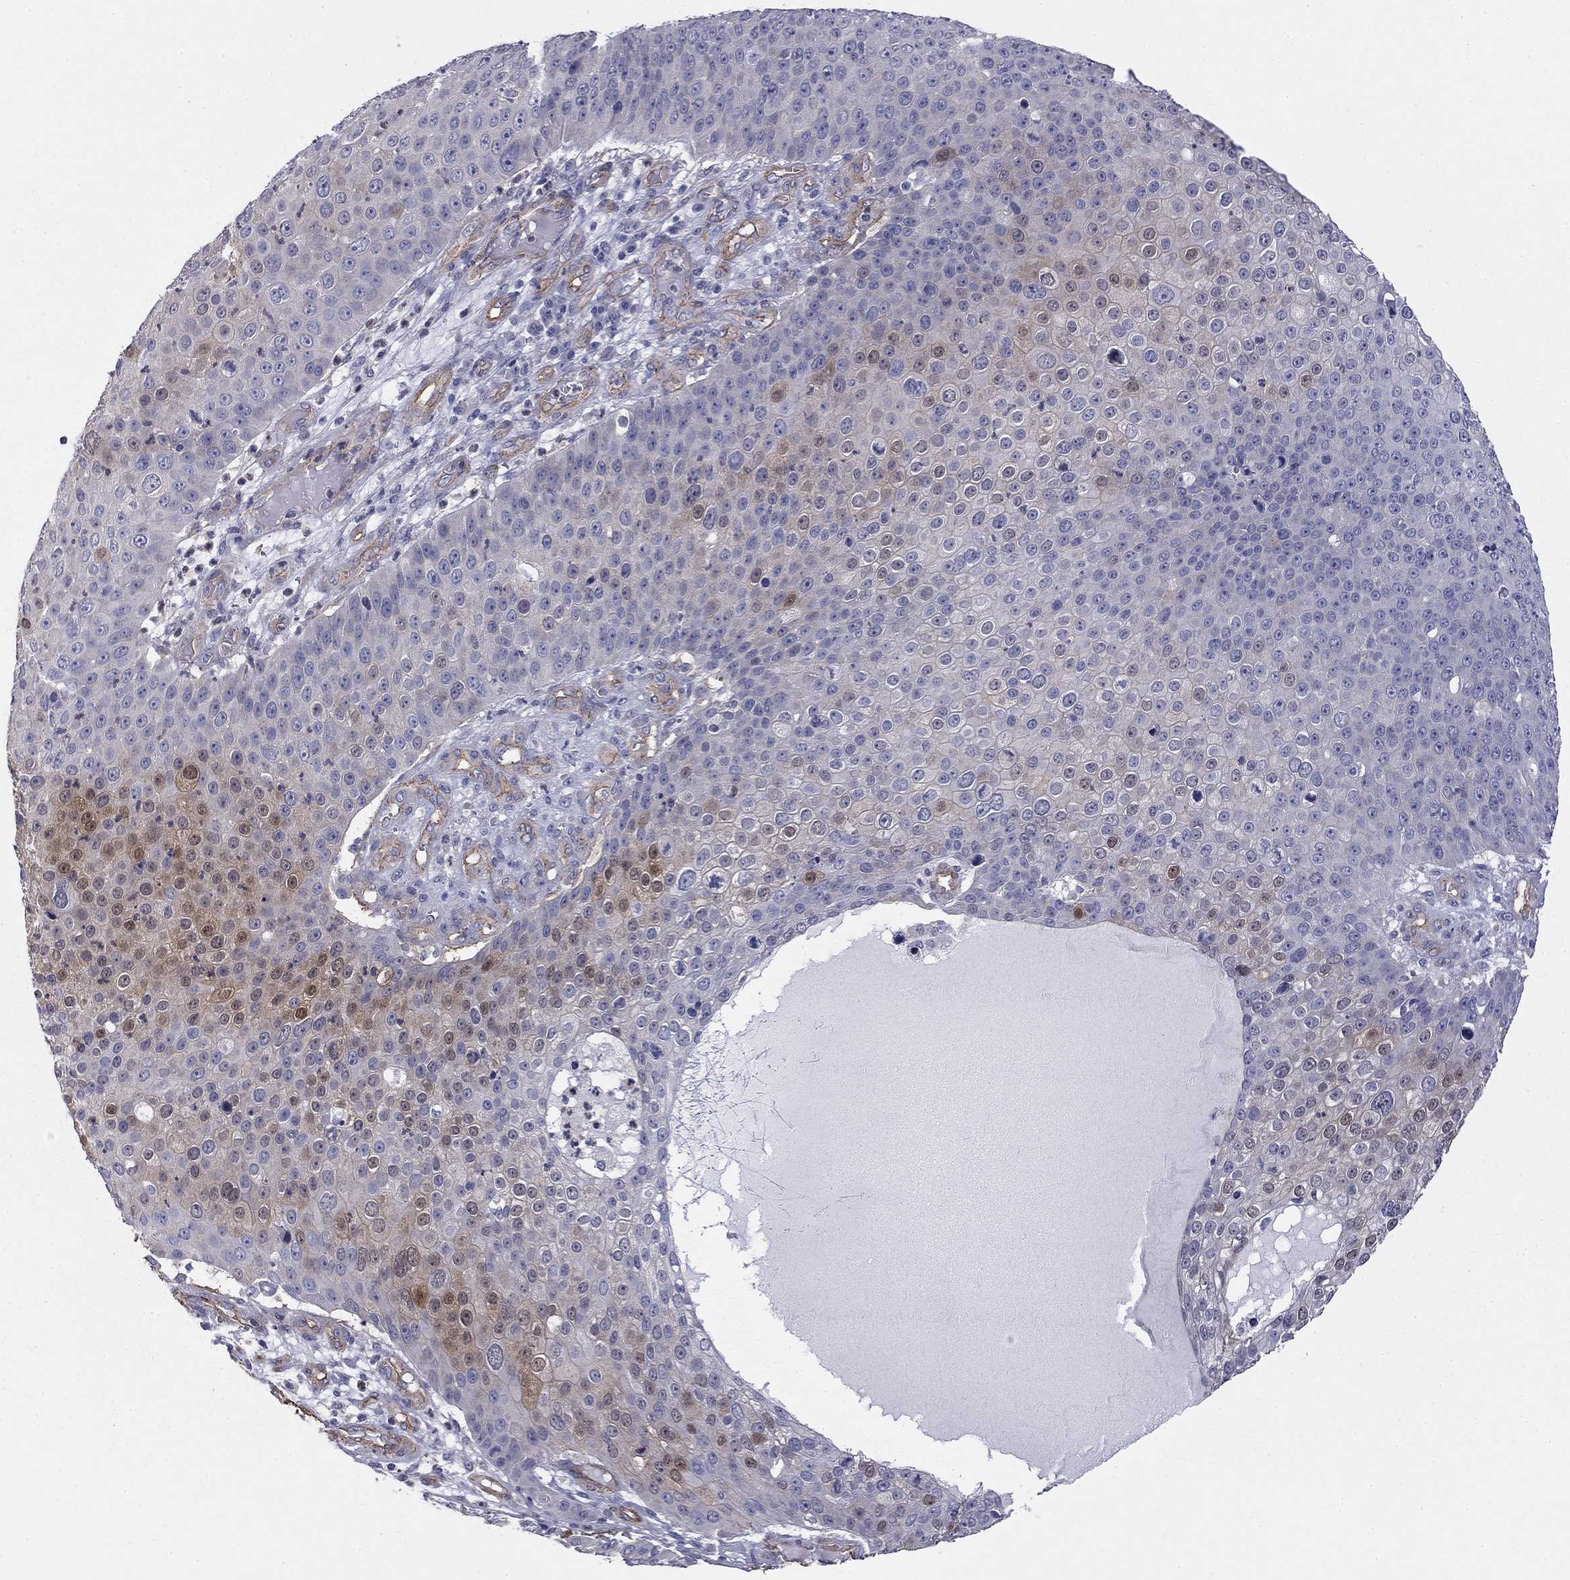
{"staining": {"intensity": "moderate", "quantity": "<25%", "location": "cytoplasmic/membranous"}, "tissue": "skin cancer", "cell_type": "Tumor cells", "image_type": "cancer", "snomed": [{"axis": "morphology", "description": "Squamous cell carcinoma, NOS"}, {"axis": "topography", "description": "Skin"}], "caption": "An immunohistochemistry (IHC) photomicrograph of tumor tissue is shown. Protein staining in brown shows moderate cytoplasmic/membranous positivity in squamous cell carcinoma (skin) within tumor cells.", "gene": "TCHH", "patient": {"sex": "male", "age": 71}}